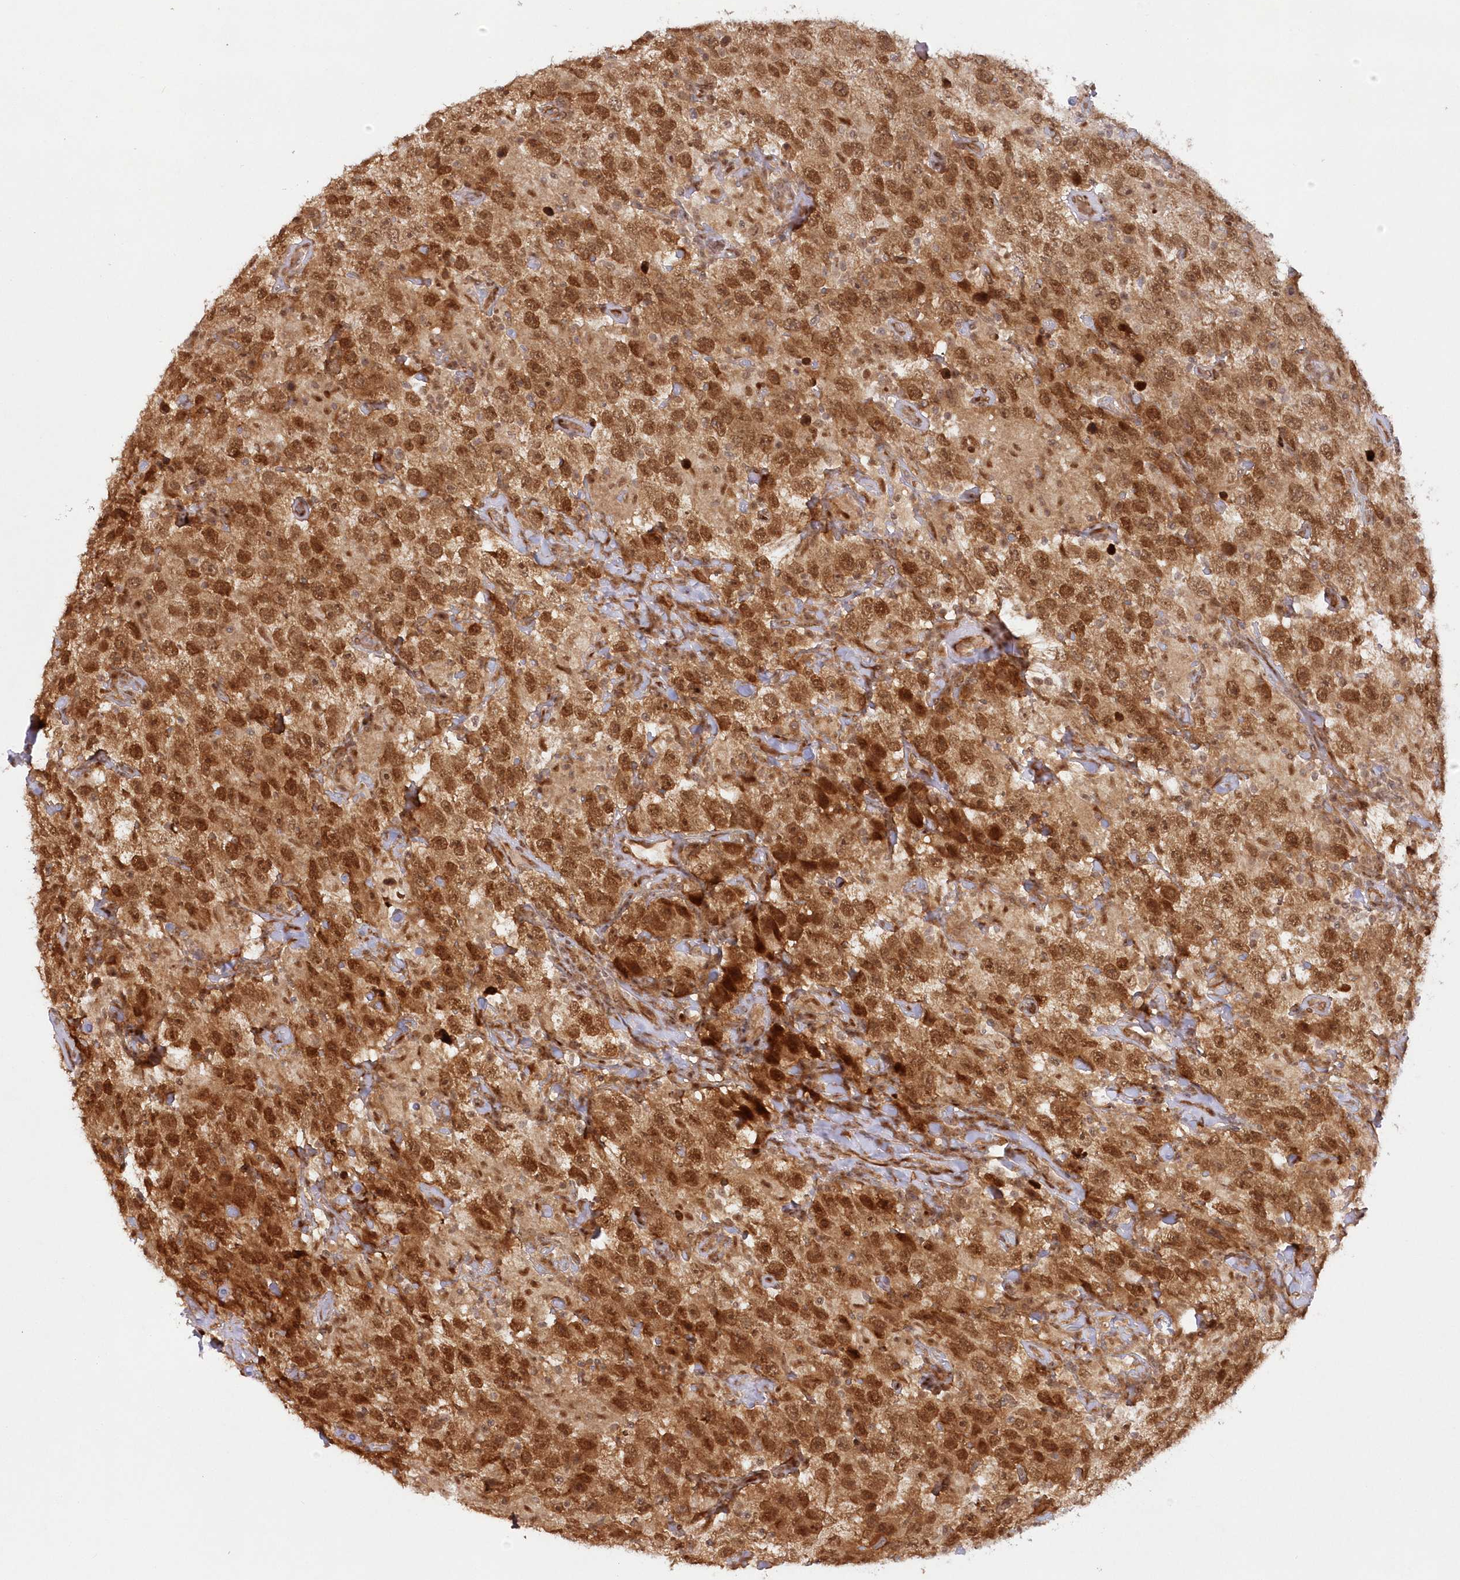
{"staining": {"intensity": "strong", "quantity": ">75%", "location": "cytoplasmic/membranous,nuclear"}, "tissue": "testis cancer", "cell_type": "Tumor cells", "image_type": "cancer", "snomed": [{"axis": "morphology", "description": "Seminoma, NOS"}, {"axis": "topography", "description": "Testis"}], "caption": "Strong cytoplasmic/membranous and nuclear staining is identified in about >75% of tumor cells in testis cancer.", "gene": "TOGARAM2", "patient": {"sex": "male", "age": 41}}